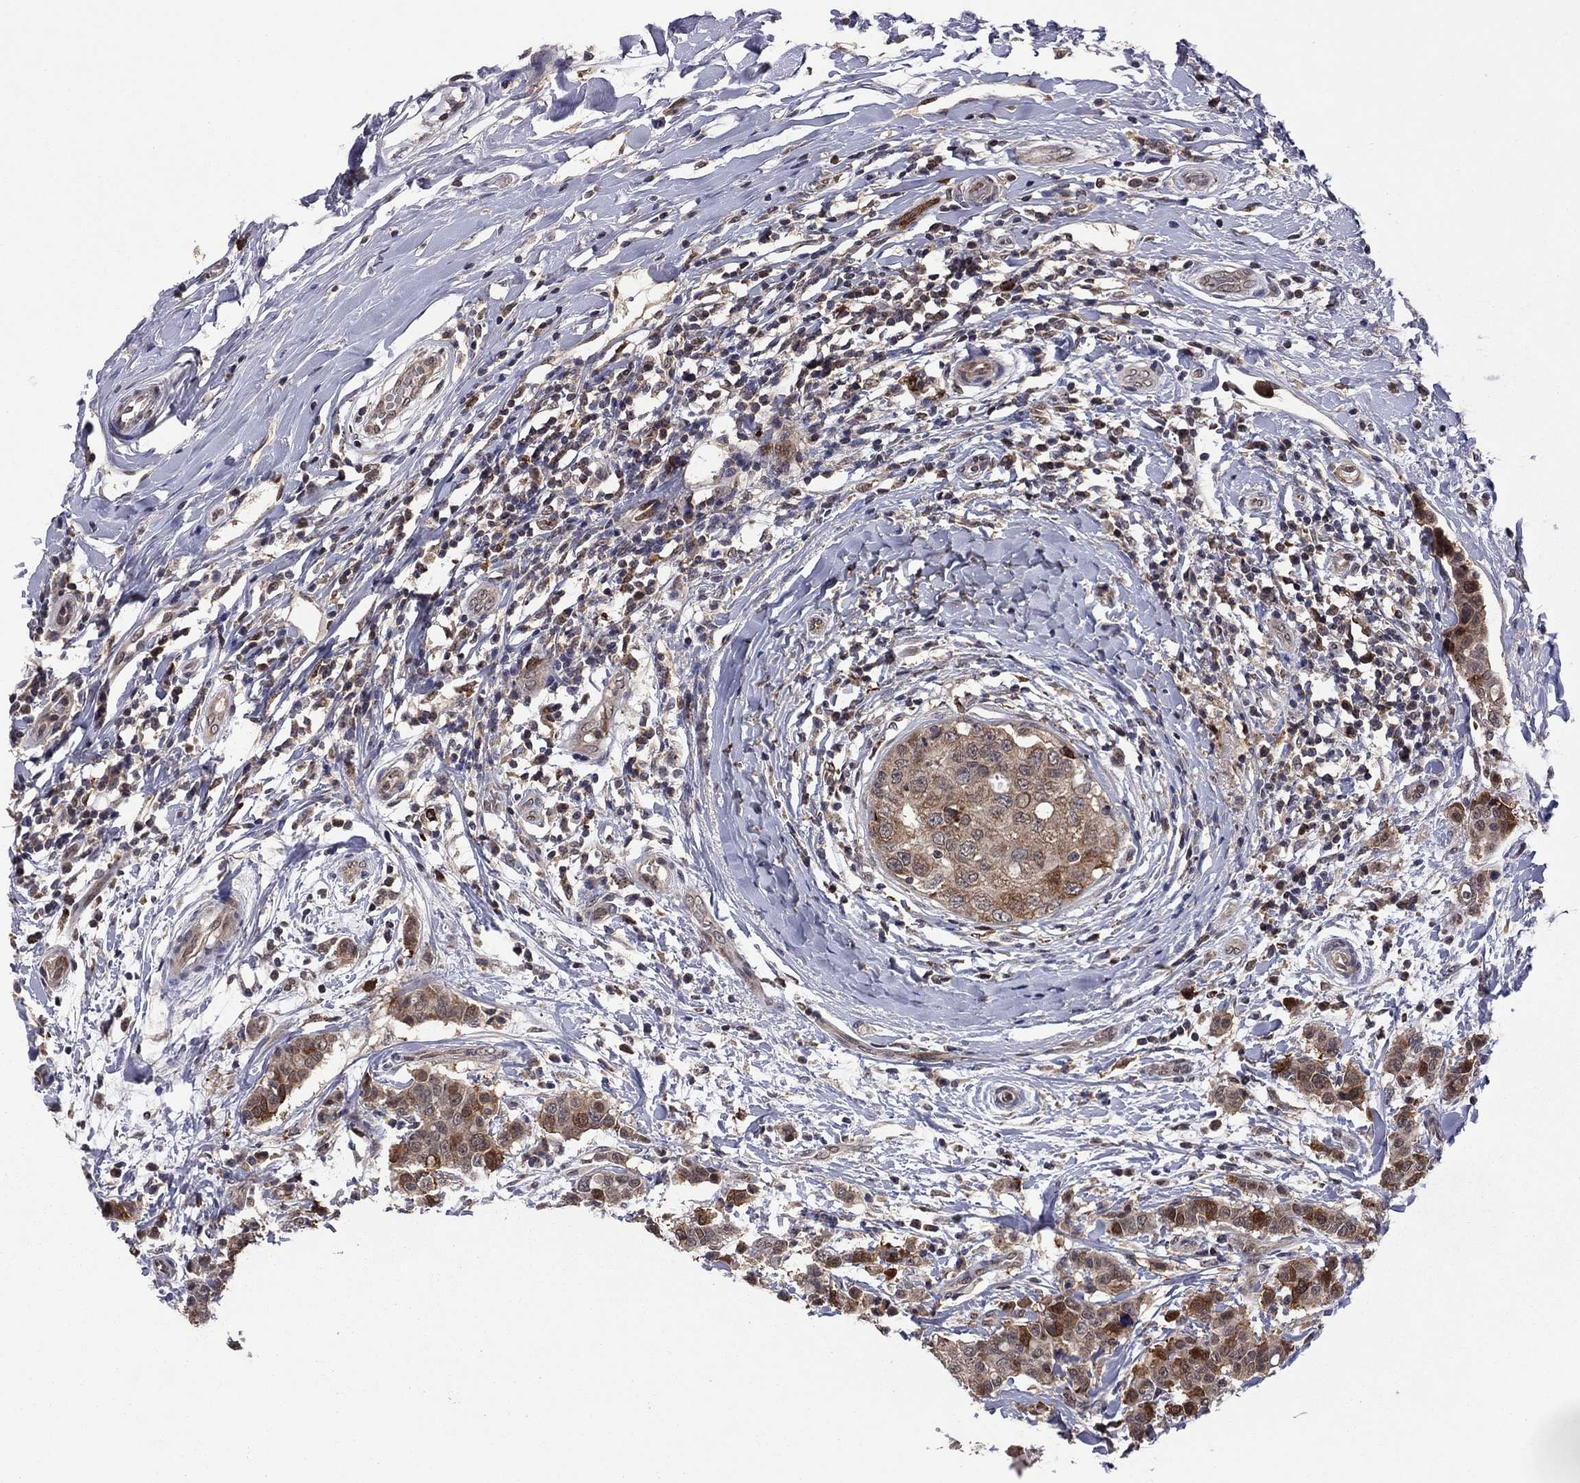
{"staining": {"intensity": "strong", "quantity": "<25%", "location": "cytoplasmic/membranous"}, "tissue": "breast cancer", "cell_type": "Tumor cells", "image_type": "cancer", "snomed": [{"axis": "morphology", "description": "Duct carcinoma"}, {"axis": "topography", "description": "Breast"}], "caption": "Immunohistochemistry (DAB (3,3'-diaminobenzidine)) staining of human breast invasive ductal carcinoma exhibits strong cytoplasmic/membranous protein positivity in about <25% of tumor cells.", "gene": "GPAA1", "patient": {"sex": "female", "age": 27}}